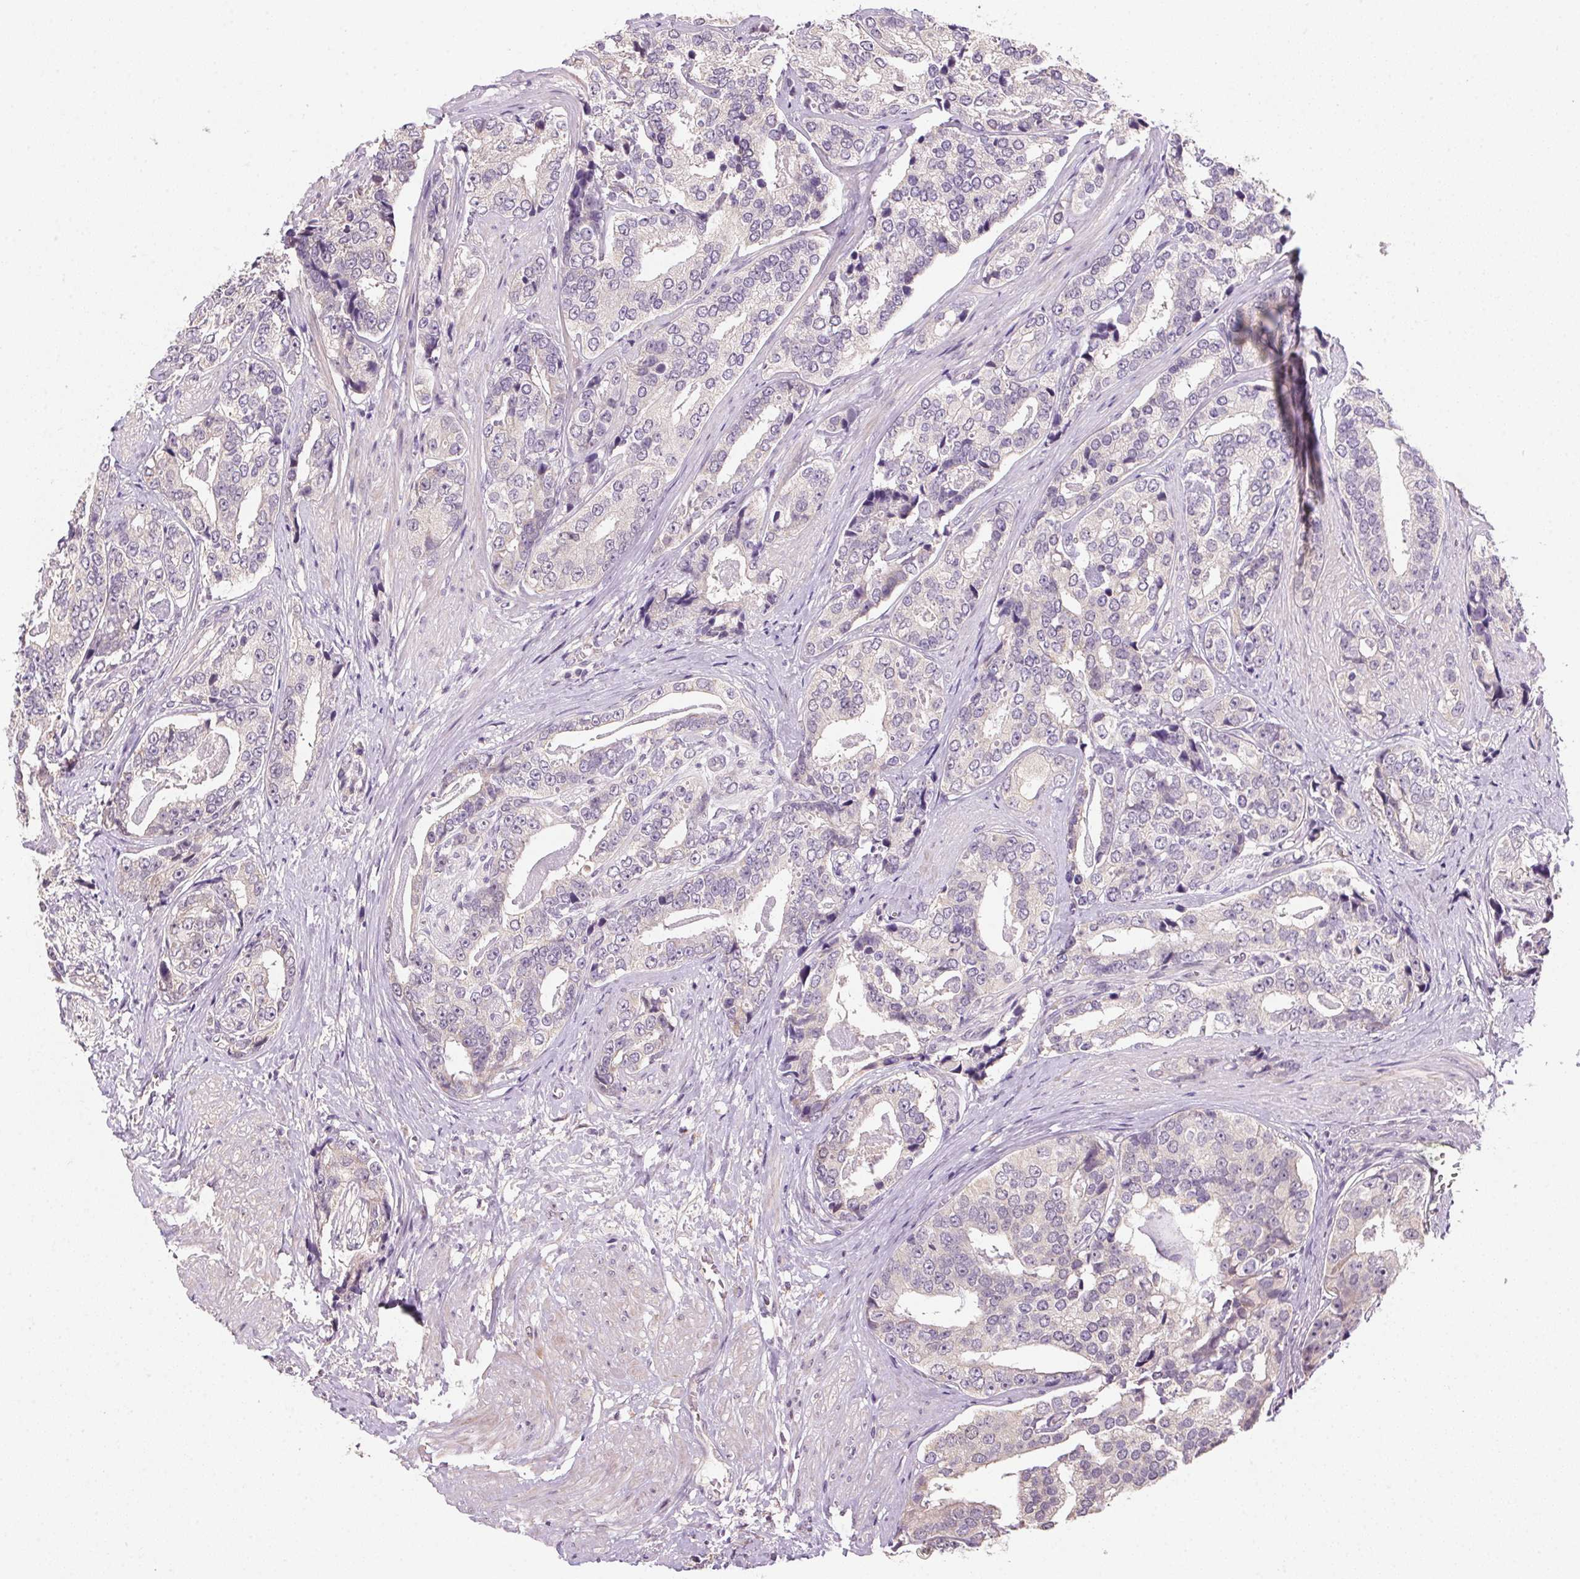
{"staining": {"intensity": "negative", "quantity": "none", "location": "none"}, "tissue": "prostate cancer", "cell_type": "Tumor cells", "image_type": "cancer", "snomed": [{"axis": "morphology", "description": "Adenocarcinoma, High grade"}, {"axis": "topography", "description": "Prostate"}], "caption": "This is a micrograph of IHC staining of prostate cancer (adenocarcinoma (high-grade)), which shows no positivity in tumor cells.", "gene": "ALDH8A1", "patient": {"sex": "male", "age": 71}}